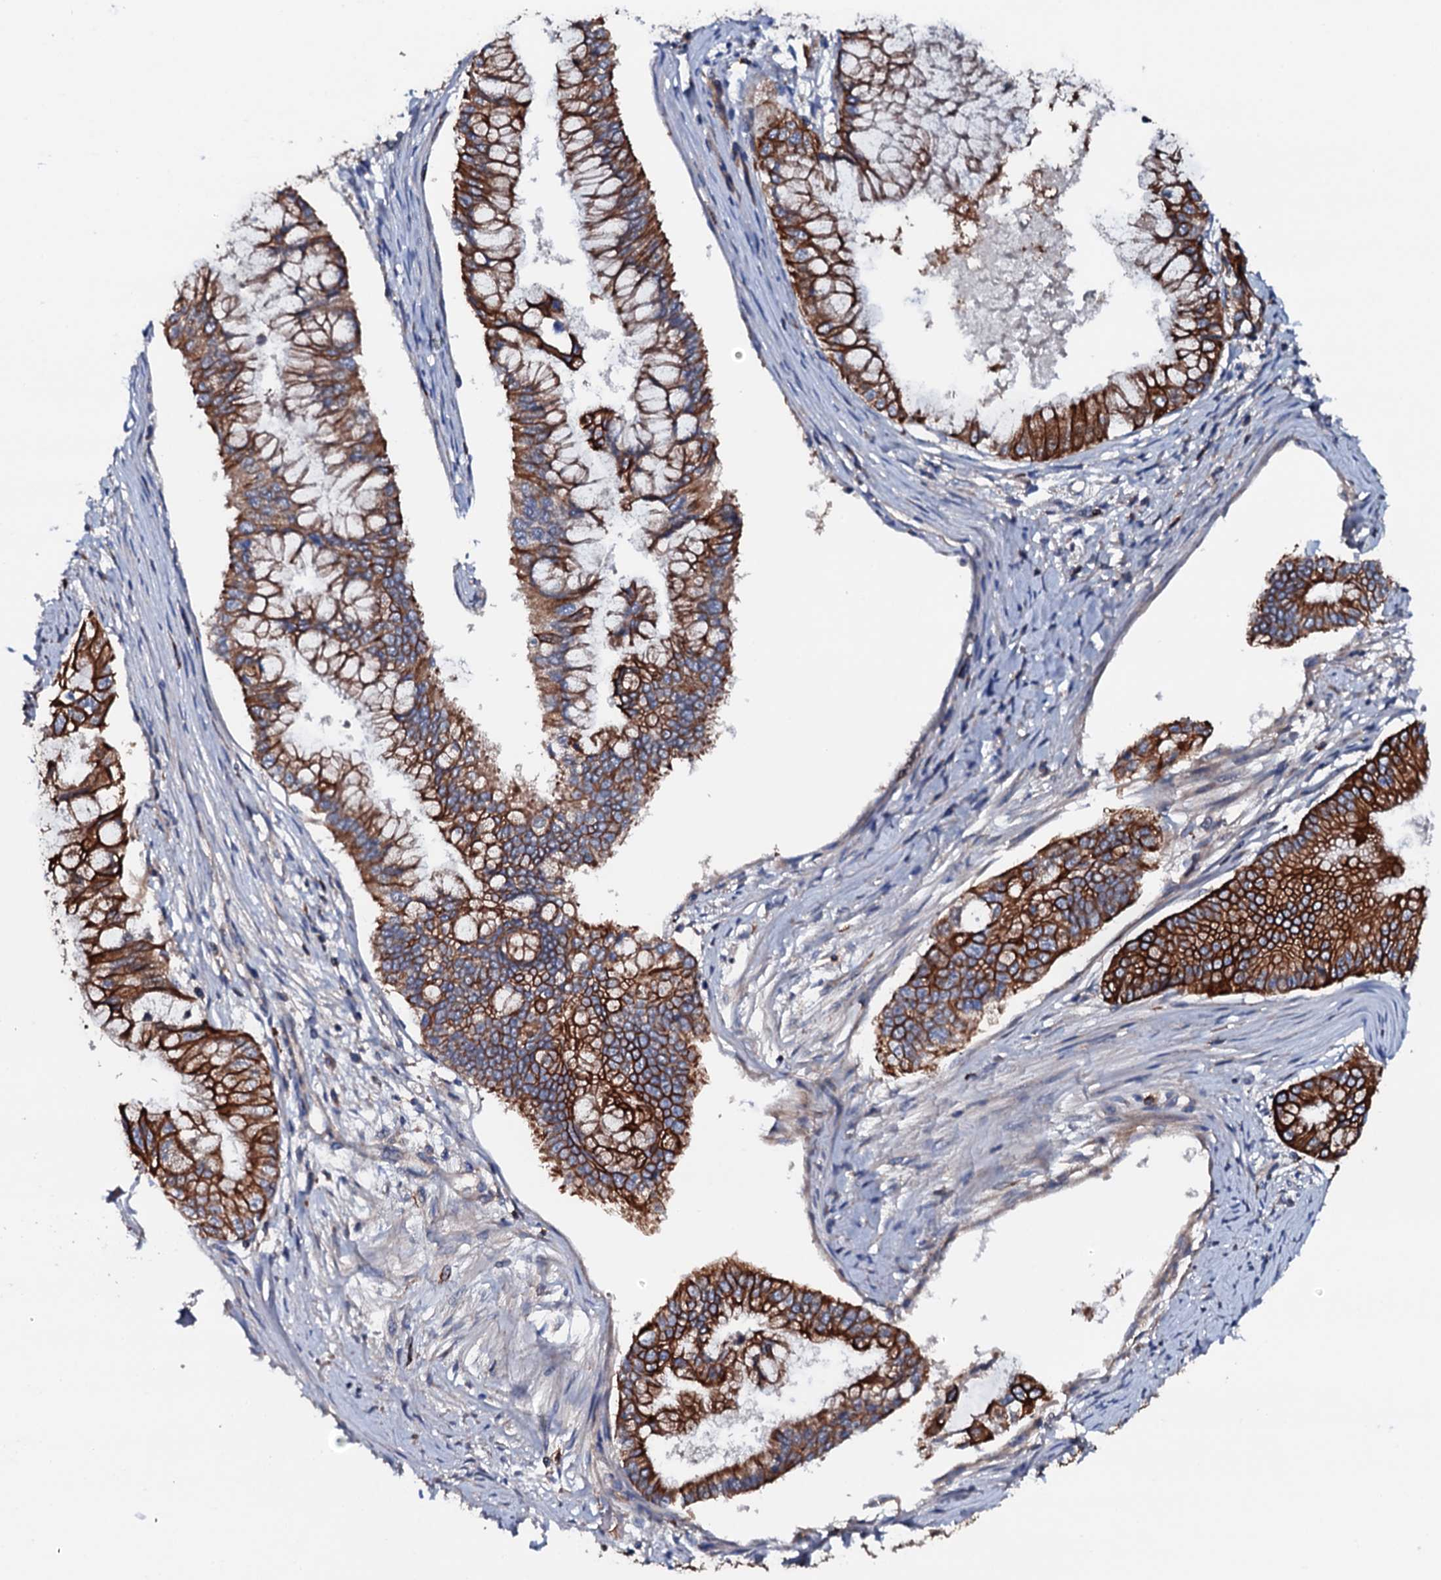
{"staining": {"intensity": "strong", "quantity": ">75%", "location": "cytoplasmic/membranous"}, "tissue": "pancreatic cancer", "cell_type": "Tumor cells", "image_type": "cancer", "snomed": [{"axis": "morphology", "description": "Adenocarcinoma, NOS"}, {"axis": "topography", "description": "Pancreas"}], "caption": "This is a photomicrograph of immunohistochemistry (IHC) staining of pancreatic cancer (adenocarcinoma), which shows strong expression in the cytoplasmic/membranous of tumor cells.", "gene": "NEK1", "patient": {"sex": "male", "age": 46}}